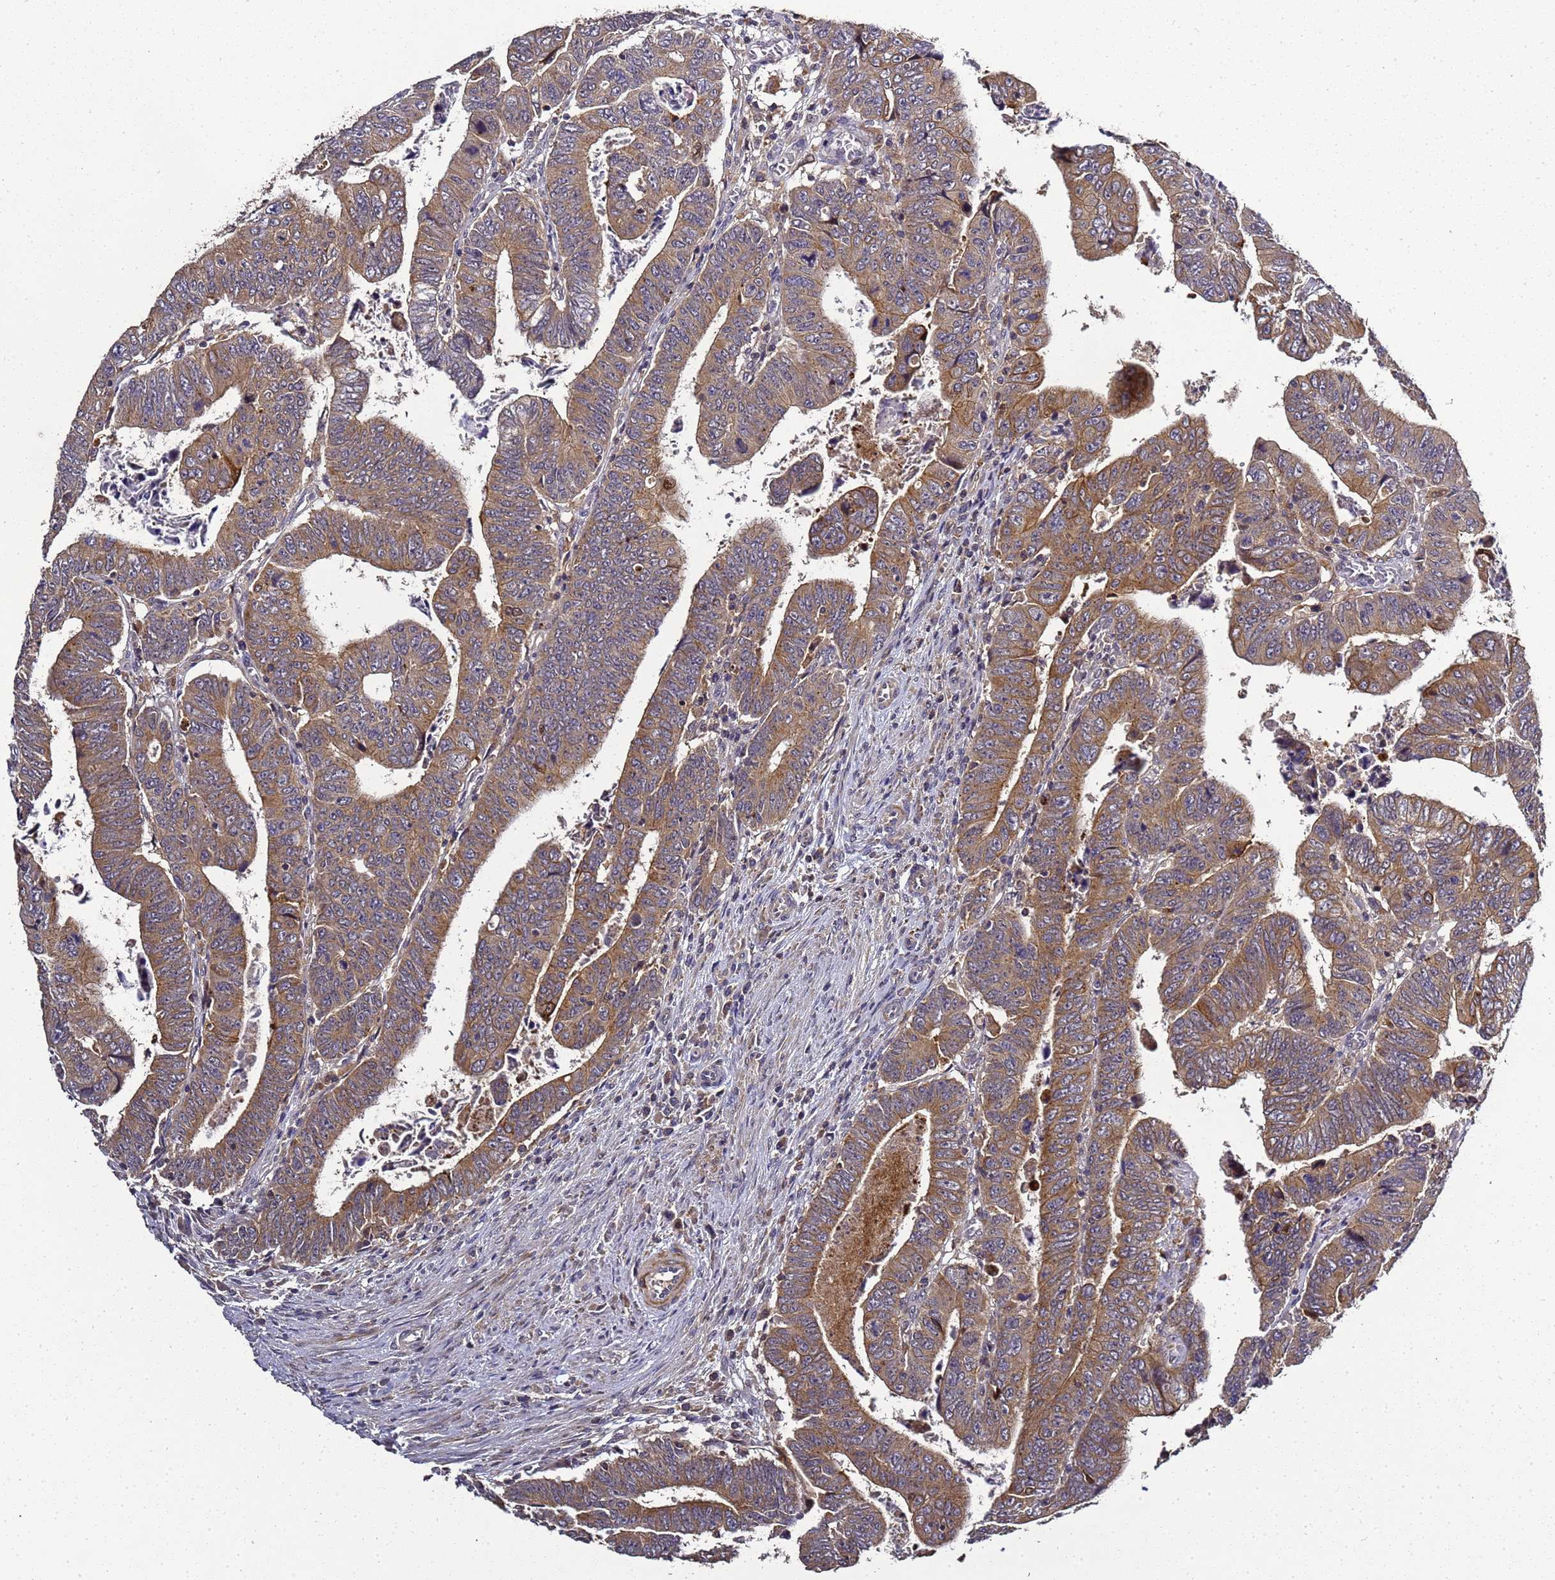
{"staining": {"intensity": "moderate", "quantity": ">75%", "location": "cytoplasmic/membranous"}, "tissue": "colorectal cancer", "cell_type": "Tumor cells", "image_type": "cancer", "snomed": [{"axis": "morphology", "description": "Normal tissue, NOS"}, {"axis": "morphology", "description": "Adenocarcinoma, NOS"}, {"axis": "topography", "description": "Rectum"}], "caption": "About >75% of tumor cells in colorectal cancer exhibit moderate cytoplasmic/membranous protein expression as visualized by brown immunohistochemical staining.", "gene": "LGI4", "patient": {"sex": "female", "age": 65}}